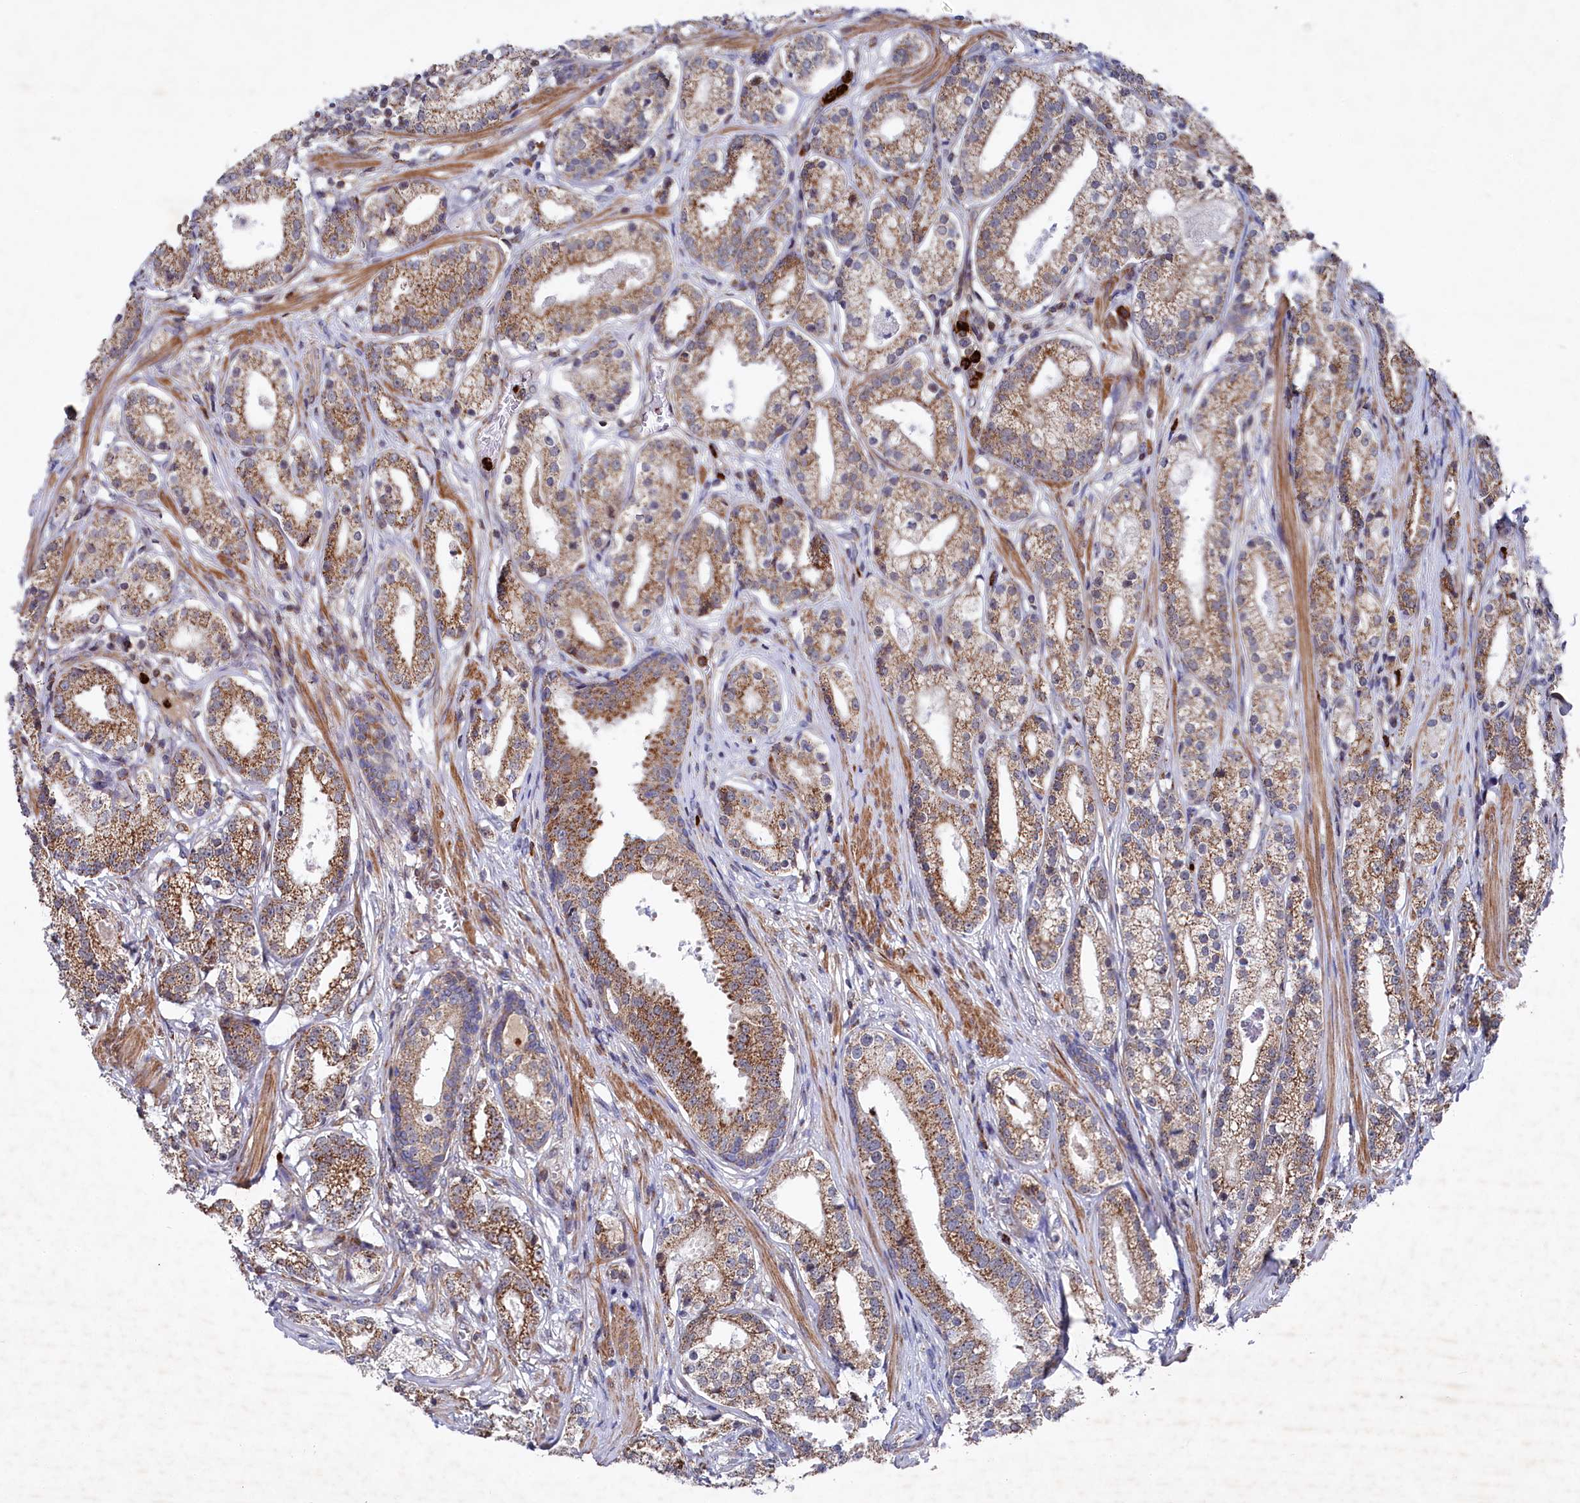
{"staining": {"intensity": "moderate", "quantity": ">75%", "location": "cytoplasmic/membranous"}, "tissue": "prostate cancer", "cell_type": "Tumor cells", "image_type": "cancer", "snomed": [{"axis": "morphology", "description": "Adenocarcinoma, High grade"}, {"axis": "topography", "description": "Prostate"}], "caption": "Immunohistochemical staining of human high-grade adenocarcinoma (prostate) displays medium levels of moderate cytoplasmic/membranous protein positivity in about >75% of tumor cells.", "gene": "CHCHD1", "patient": {"sex": "male", "age": 69}}